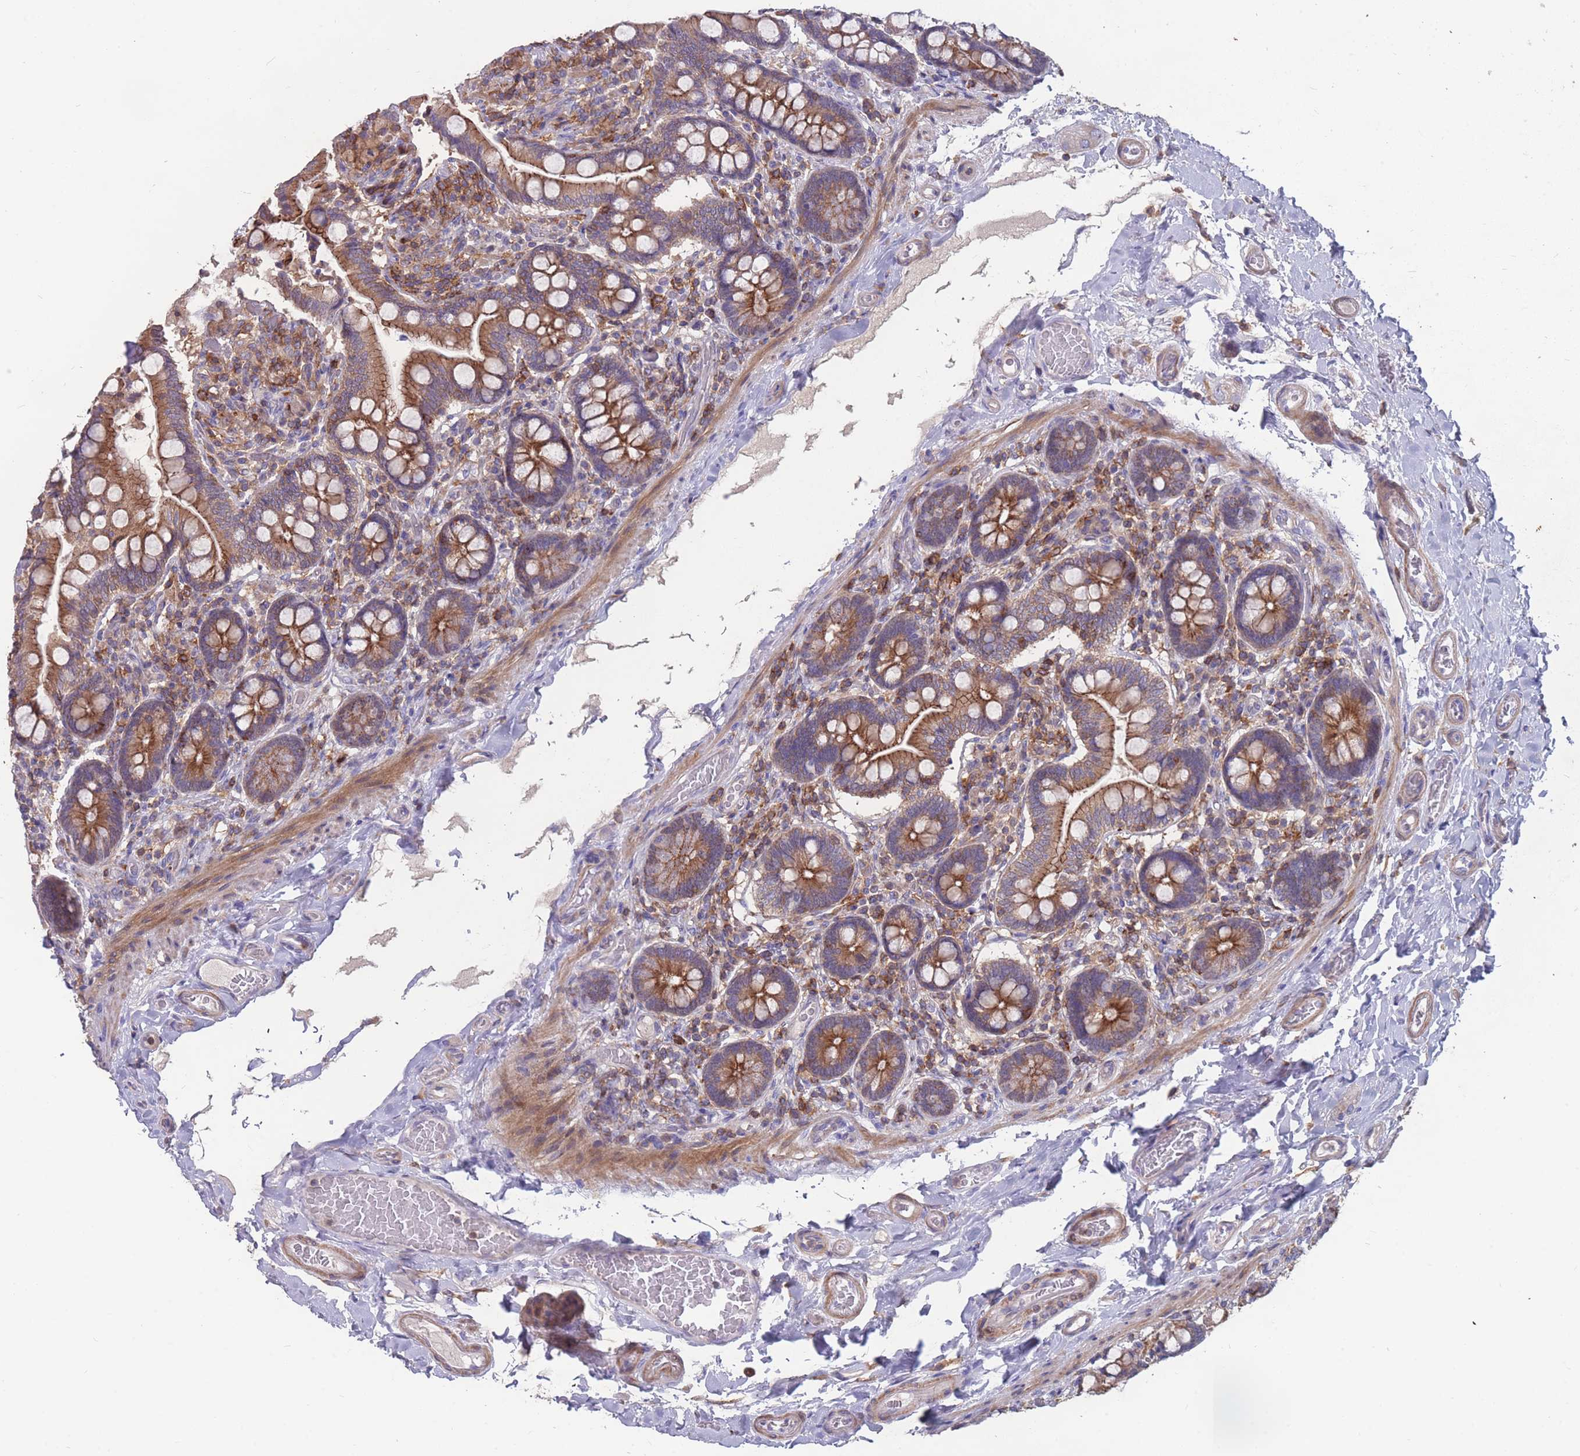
{"staining": {"intensity": "moderate", "quantity": ">75%", "location": "cytoplasmic/membranous"}, "tissue": "small intestine", "cell_type": "Glandular cells", "image_type": "normal", "snomed": [{"axis": "morphology", "description": "Normal tissue, NOS"}, {"axis": "topography", "description": "Small intestine"}], "caption": "Moderate cytoplasmic/membranous expression is present in about >75% of glandular cells in benign small intestine. (DAB (3,3'-diaminobenzidine) = brown stain, brightfield microscopy at high magnification).", "gene": "CD33", "patient": {"sex": "female", "age": 64}}